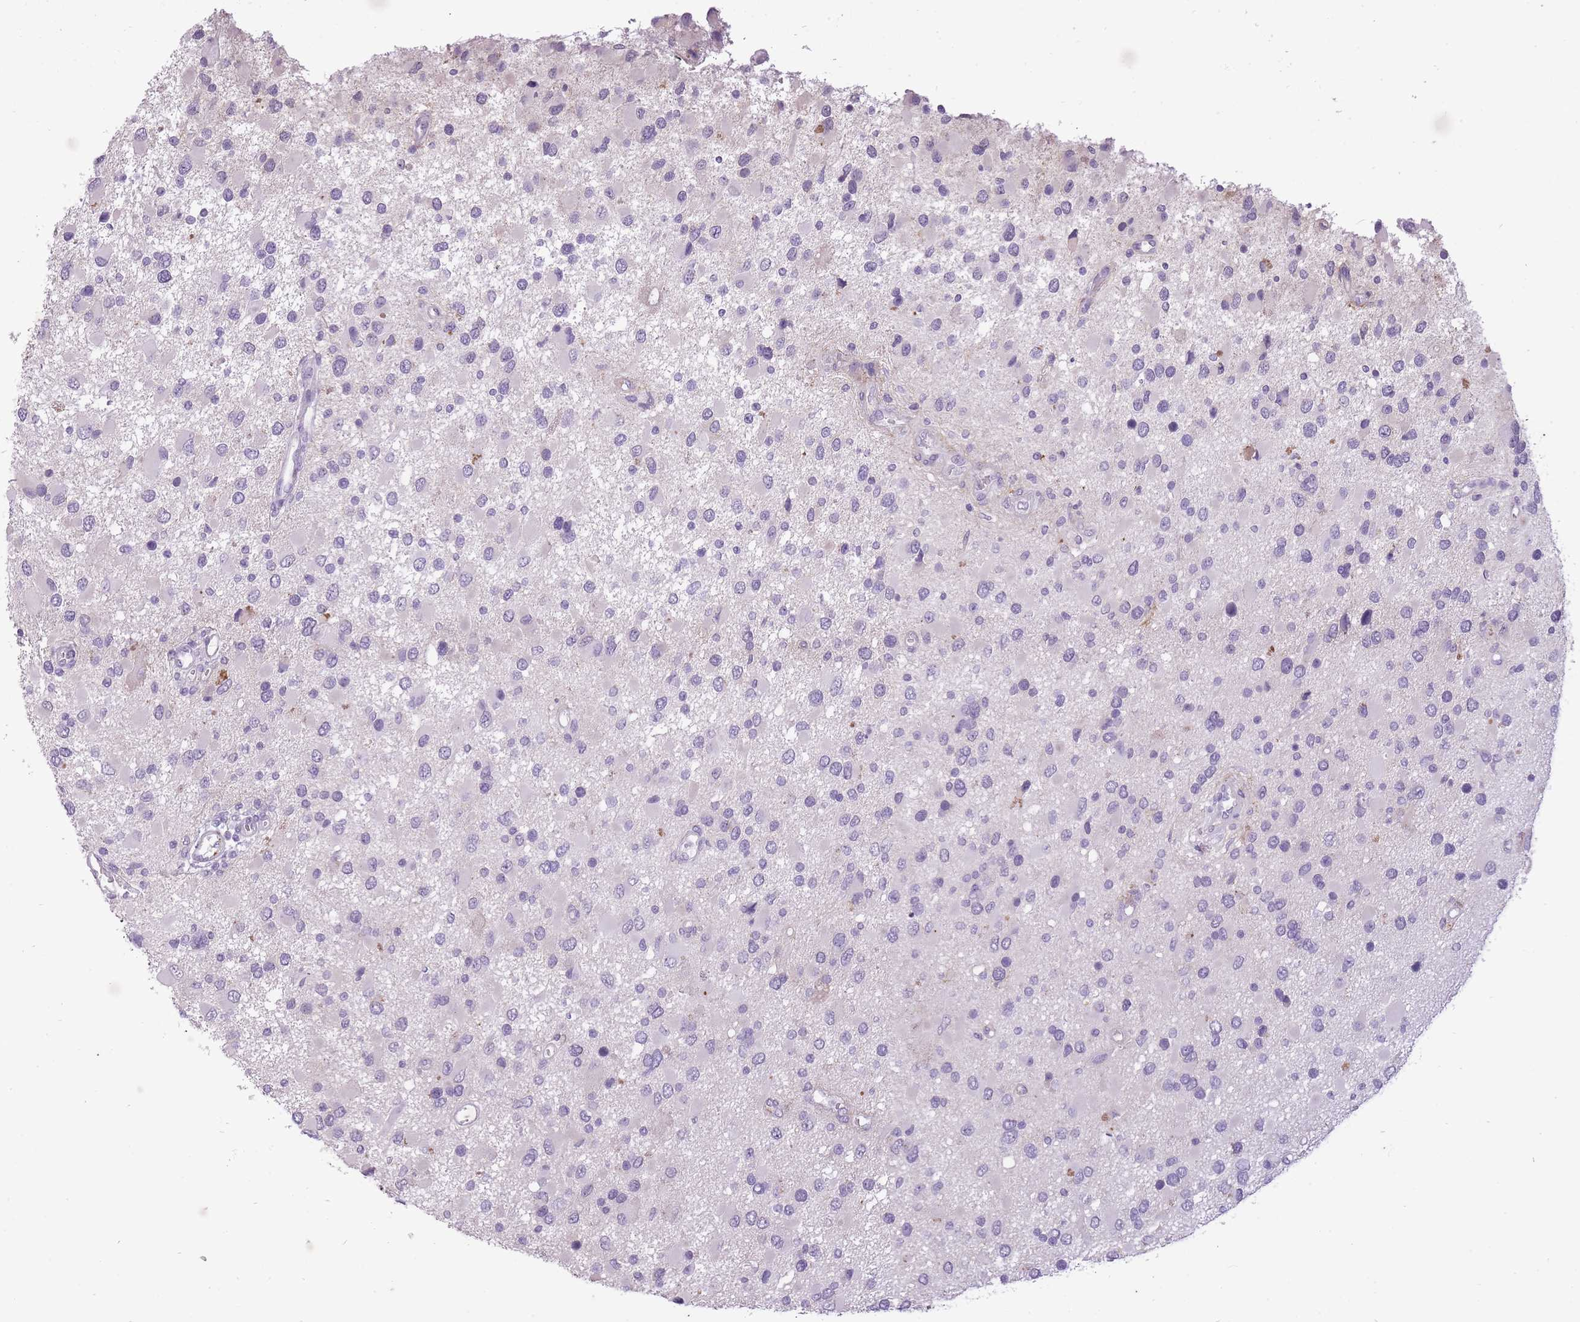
{"staining": {"intensity": "negative", "quantity": "none", "location": "none"}, "tissue": "glioma", "cell_type": "Tumor cells", "image_type": "cancer", "snomed": [{"axis": "morphology", "description": "Glioma, malignant, High grade"}, {"axis": "topography", "description": "Brain"}], "caption": "The photomicrograph shows no significant staining in tumor cells of malignant glioma (high-grade). (Immunohistochemistry, brightfield microscopy, high magnification).", "gene": "CNTNAP3", "patient": {"sex": "male", "age": 53}}